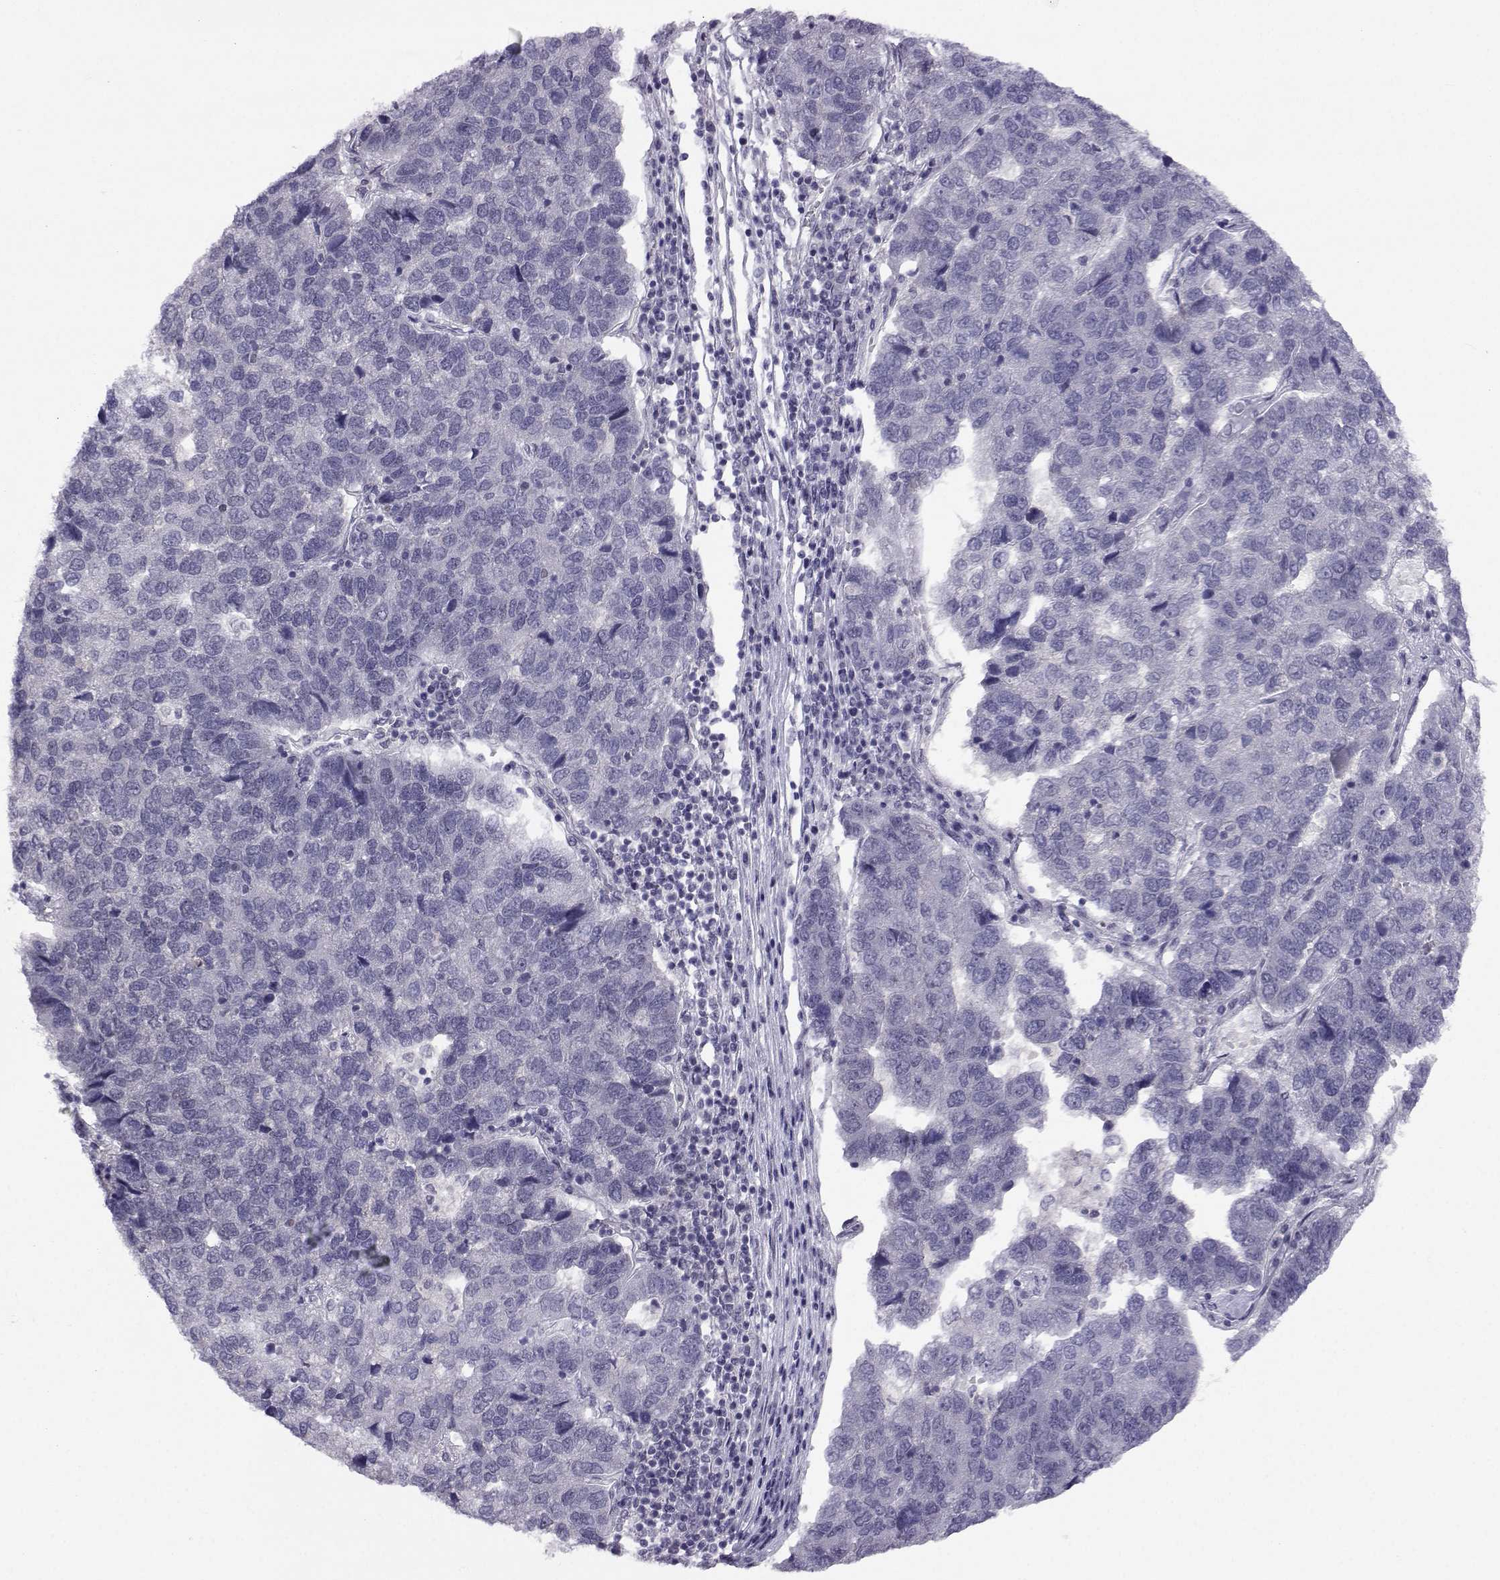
{"staining": {"intensity": "negative", "quantity": "none", "location": "none"}, "tissue": "pancreatic cancer", "cell_type": "Tumor cells", "image_type": "cancer", "snomed": [{"axis": "morphology", "description": "Adenocarcinoma, NOS"}, {"axis": "topography", "description": "Pancreas"}], "caption": "Adenocarcinoma (pancreatic) was stained to show a protein in brown. There is no significant positivity in tumor cells.", "gene": "MED26", "patient": {"sex": "female", "age": 61}}